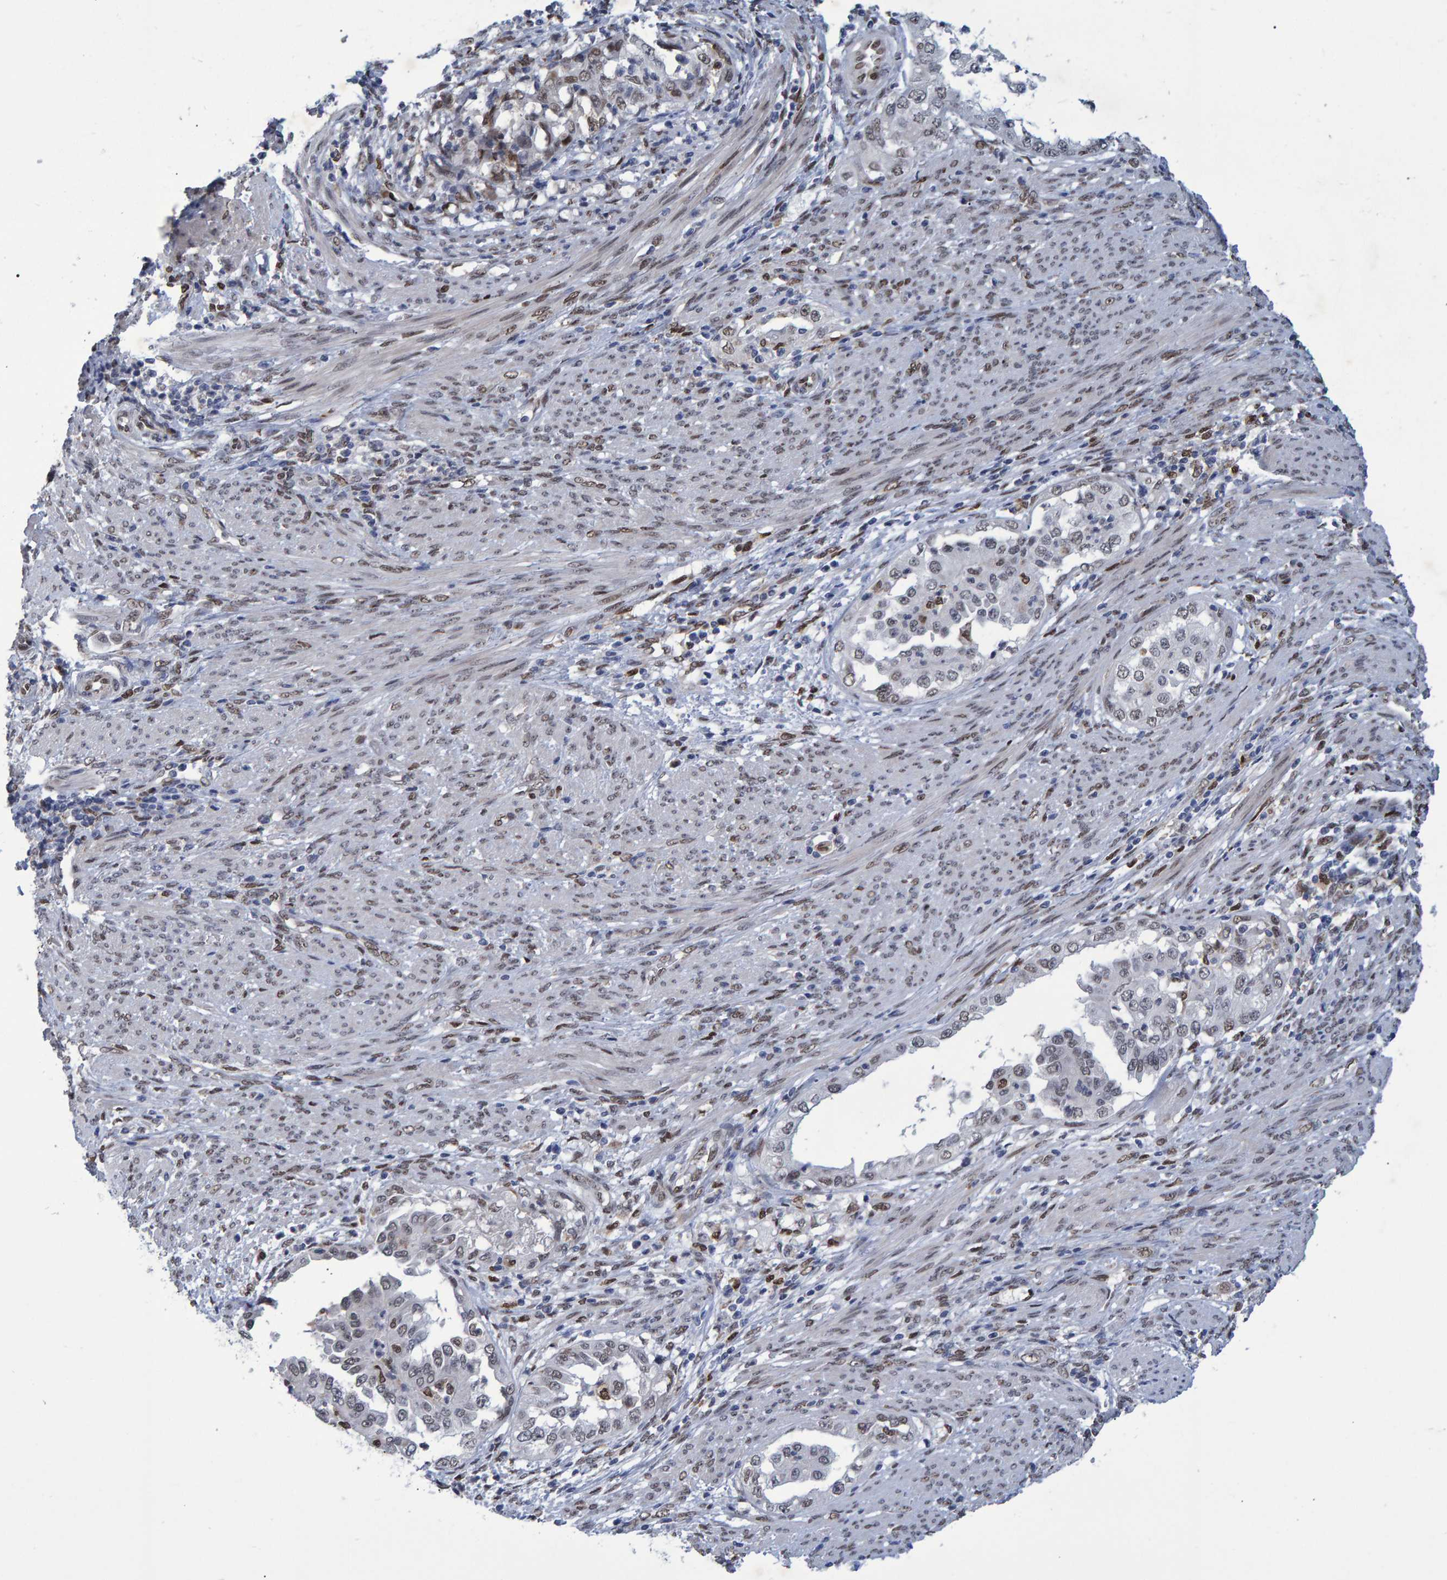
{"staining": {"intensity": "weak", "quantity": "25%-75%", "location": "nuclear"}, "tissue": "endometrial cancer", "cell_type": "Tumor cells", "image_type": "cancer", "snomed": [{"axis": "morphology", "description": "Adenocarcinoma, NOS"}, {"axis": "topography", "description": "Endometrium"}], "caption": "Weak nuclear positivity for a protein is identified in approximately 25%-75% of tumor cells of endometrial cancer using IHC.", "gene": "QKI", "patient": {"sex": "female", "age": 85}}